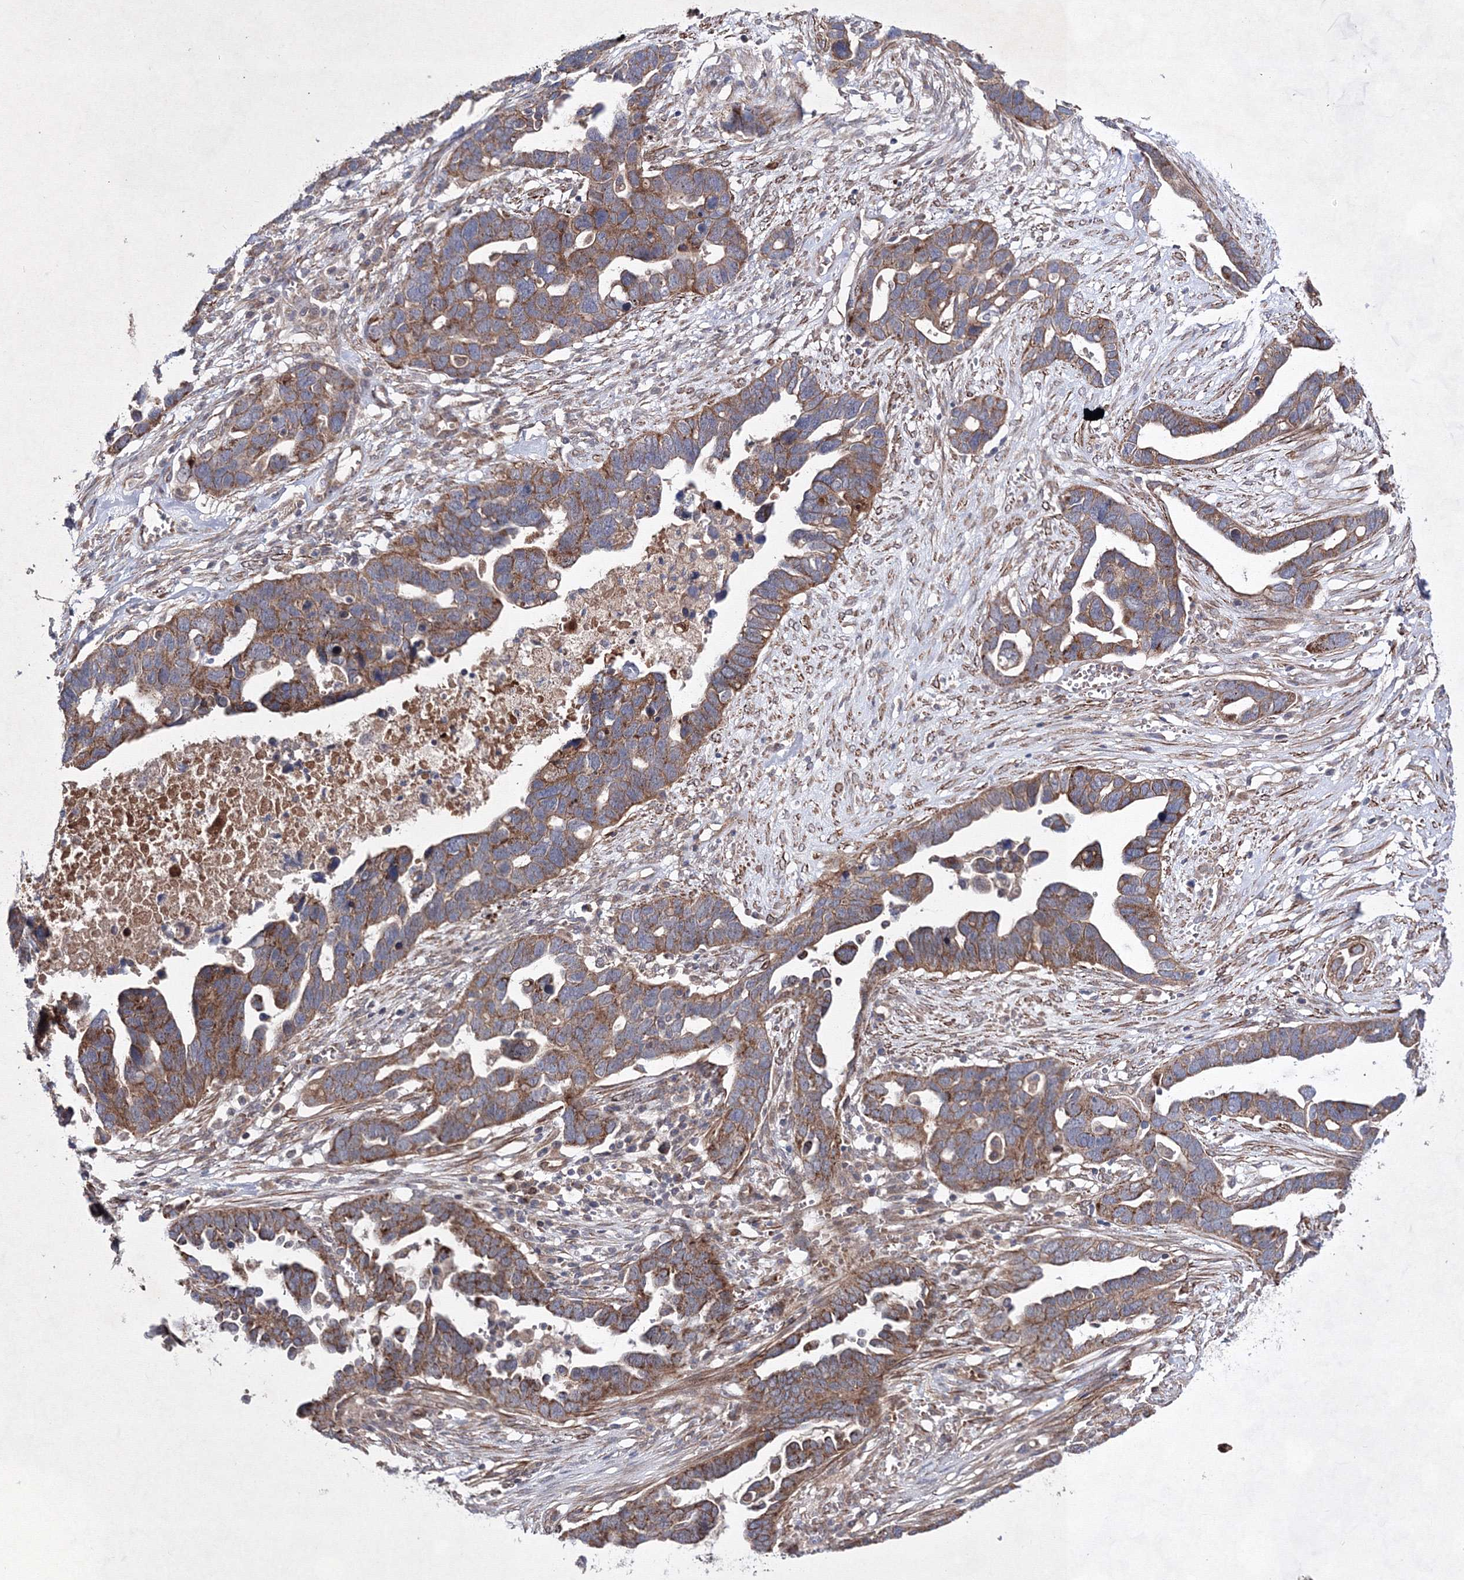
{"staining": {"intensity": "moderate", "quantity": ">75%", "location": "cytoplasmic/membranous"}, "tissue": "ovarian cancer", "cell_type": "Tumor cells", "image_type": "cancer", "snomed": [{"axis": "morphology", "description": "Cystadenocarcinoma, serous, NOS"}, {"axis": "topography", "description": "Ovary"}], "caption": "Human ovarian serous cystadenocarcinoma stained with a brown dye reveals moderate cytoplasmic/membranous positive expression in approximately >75% of tumor cells.", "gene": "GFM1", "patient": {"sex": "female", "age": 54}}